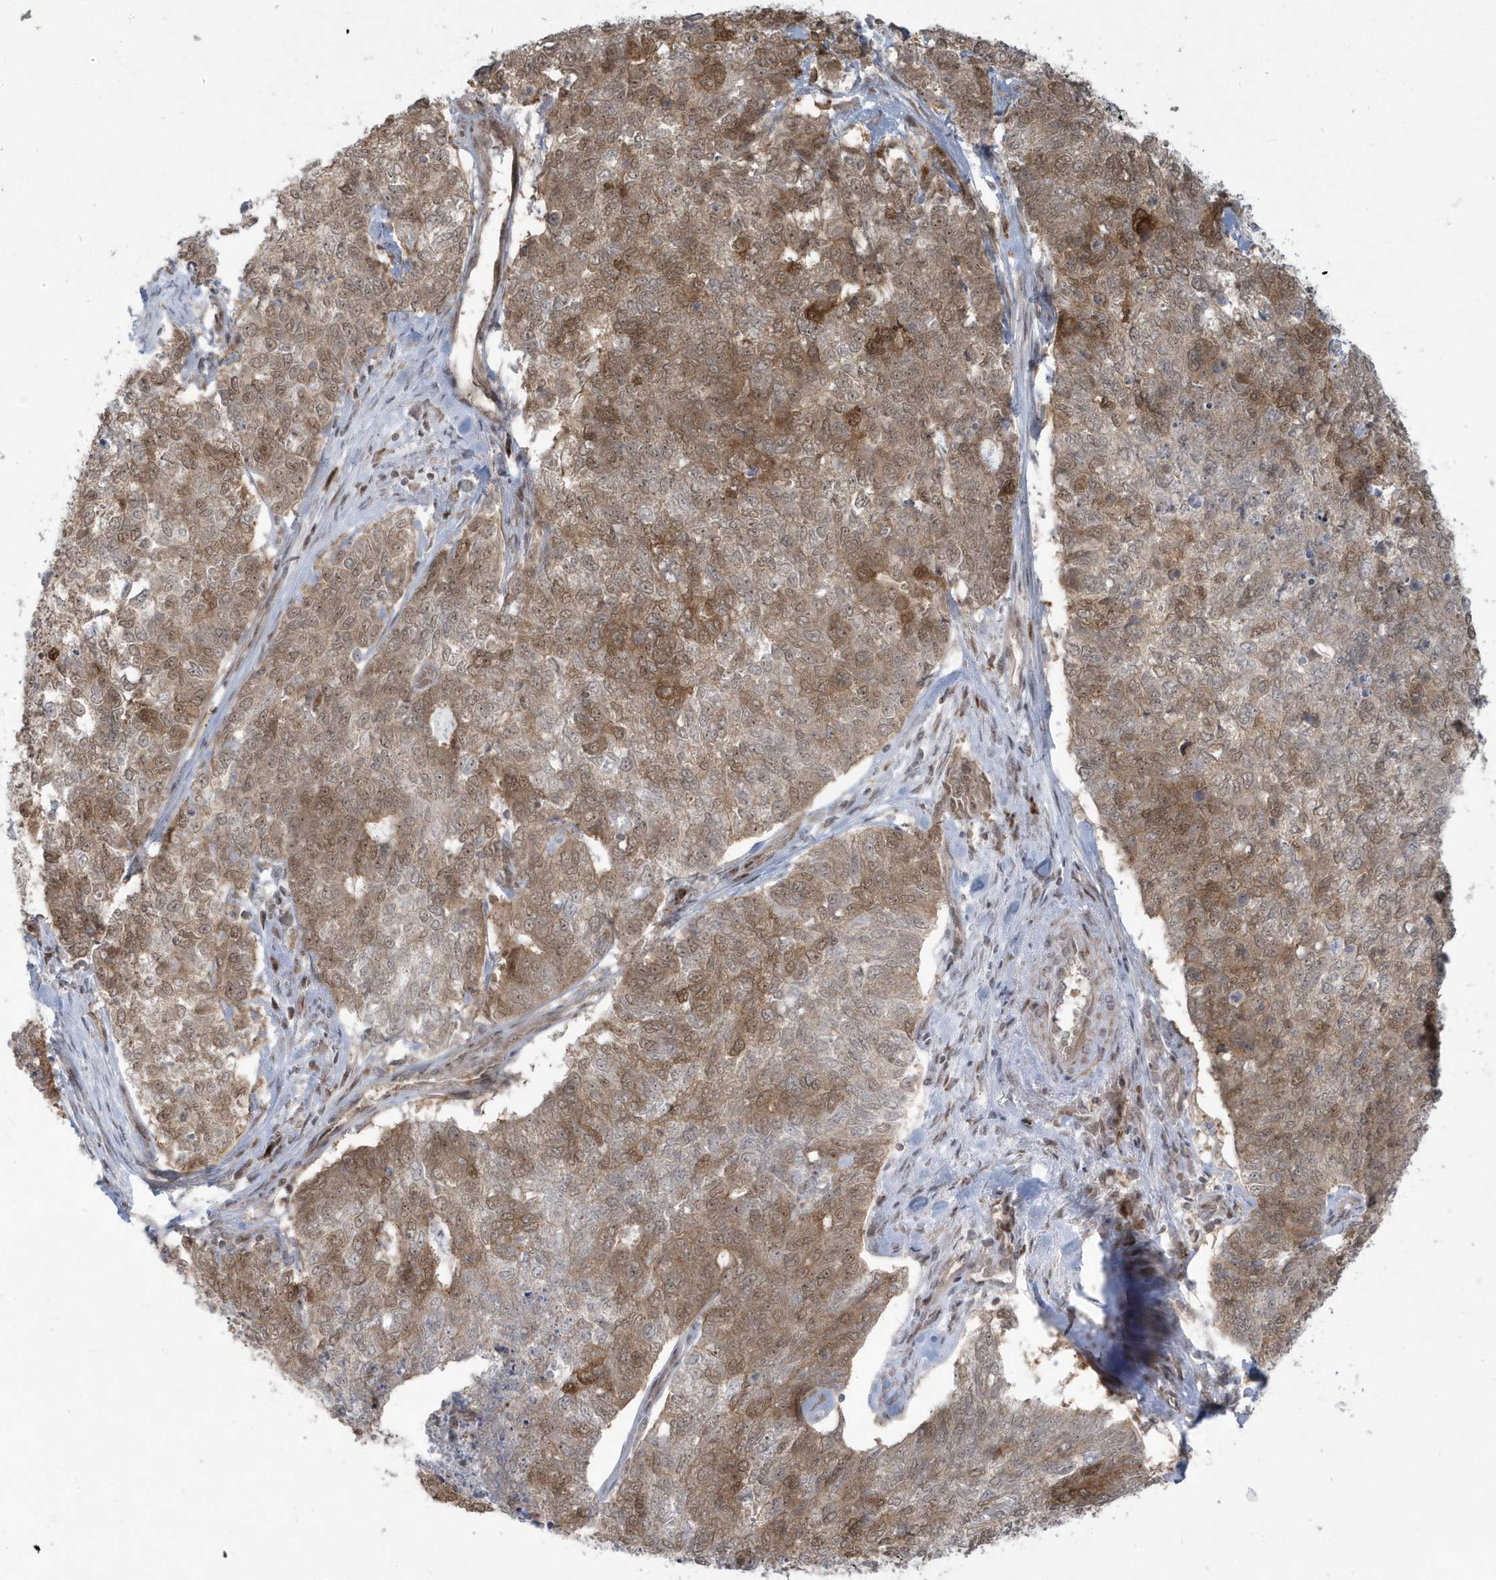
{"staining": {"intensity": "moderate", "quantity": ">75%", "location": "cytoplasmic/membranous,nuclear"}, "tissue": "cervical cancer", "cell_type": "Tumor cells", "image_type": "cancer", "snomed": [{"axis": "morphology", "description": "Squamous cell carcinoma, NOS"}, {"axis": "topography", "description": "Cervix"}], "caption": "High-power microscopy captured an immunohistochemistry image of cervical cancer, revealing moderate cytoplasmic/membranous and nuclear expression in approximately >75% of tumor cells.", "gene": "C1orf52", "patient": {"sex": "female", "age": 63}}